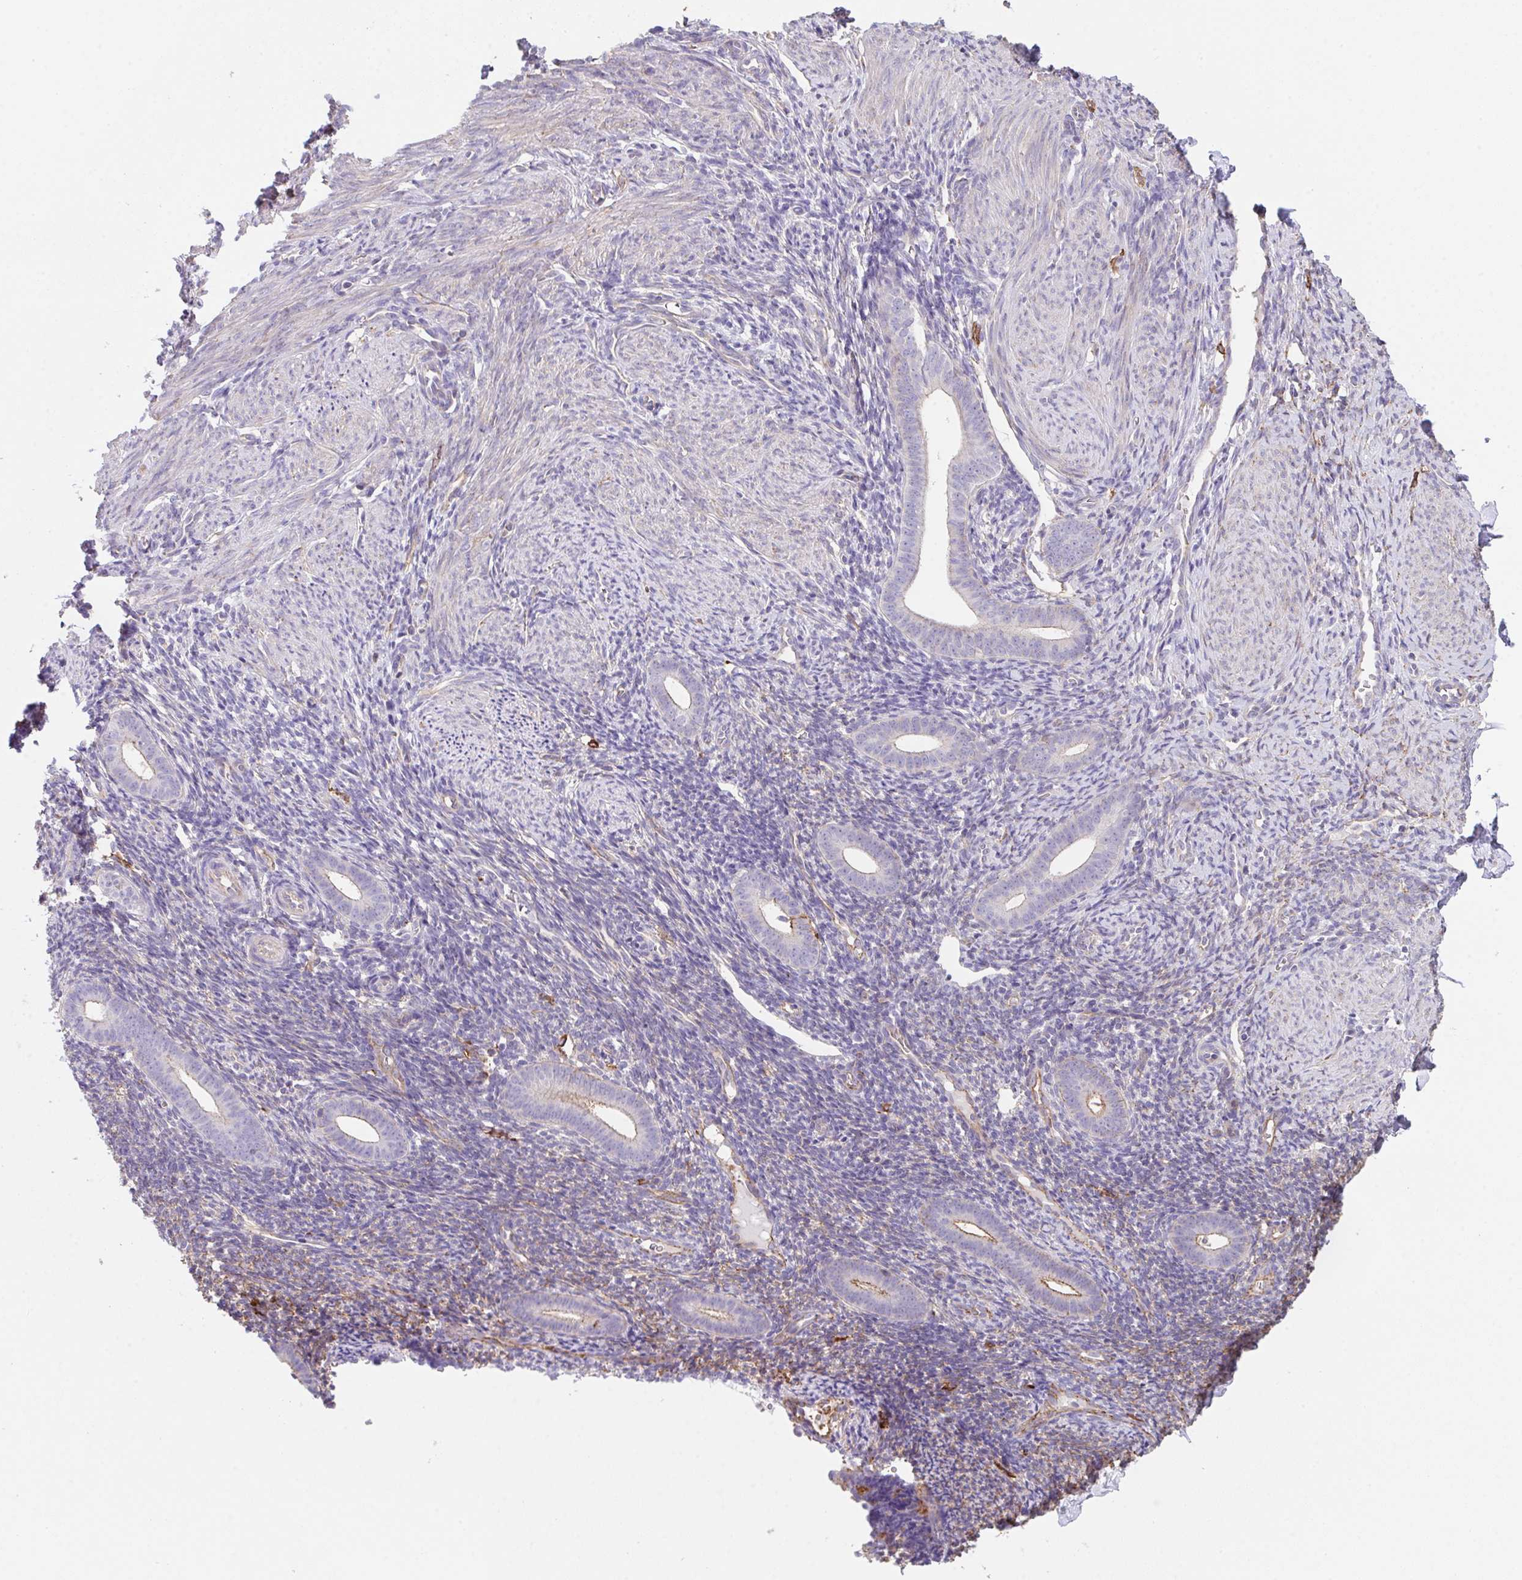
{"staining": {"intensity": "negative", "quantity": "none", "location": "none"}, "tissue": "endometrium", "cell_type": "Cells in endometrial stroma", "image_type": "normal", "snomed": [{"axis": "morphology", "description": "Normal tissue, NOS"}, {"axis": "topography", "description": "Endometrium"}], "caption": "High magnification brightfield microscopy of benign endometrium stained with DAB (brown) and counterstained with hematoxylin (blue): cells in endometrial stroma show no significant staining. (Brightfield microscopy of DAB immunohistochemistry (IHC) at high magnification).", "gene": "DBN1", "patient": {"sex": "female", "age": 39}}